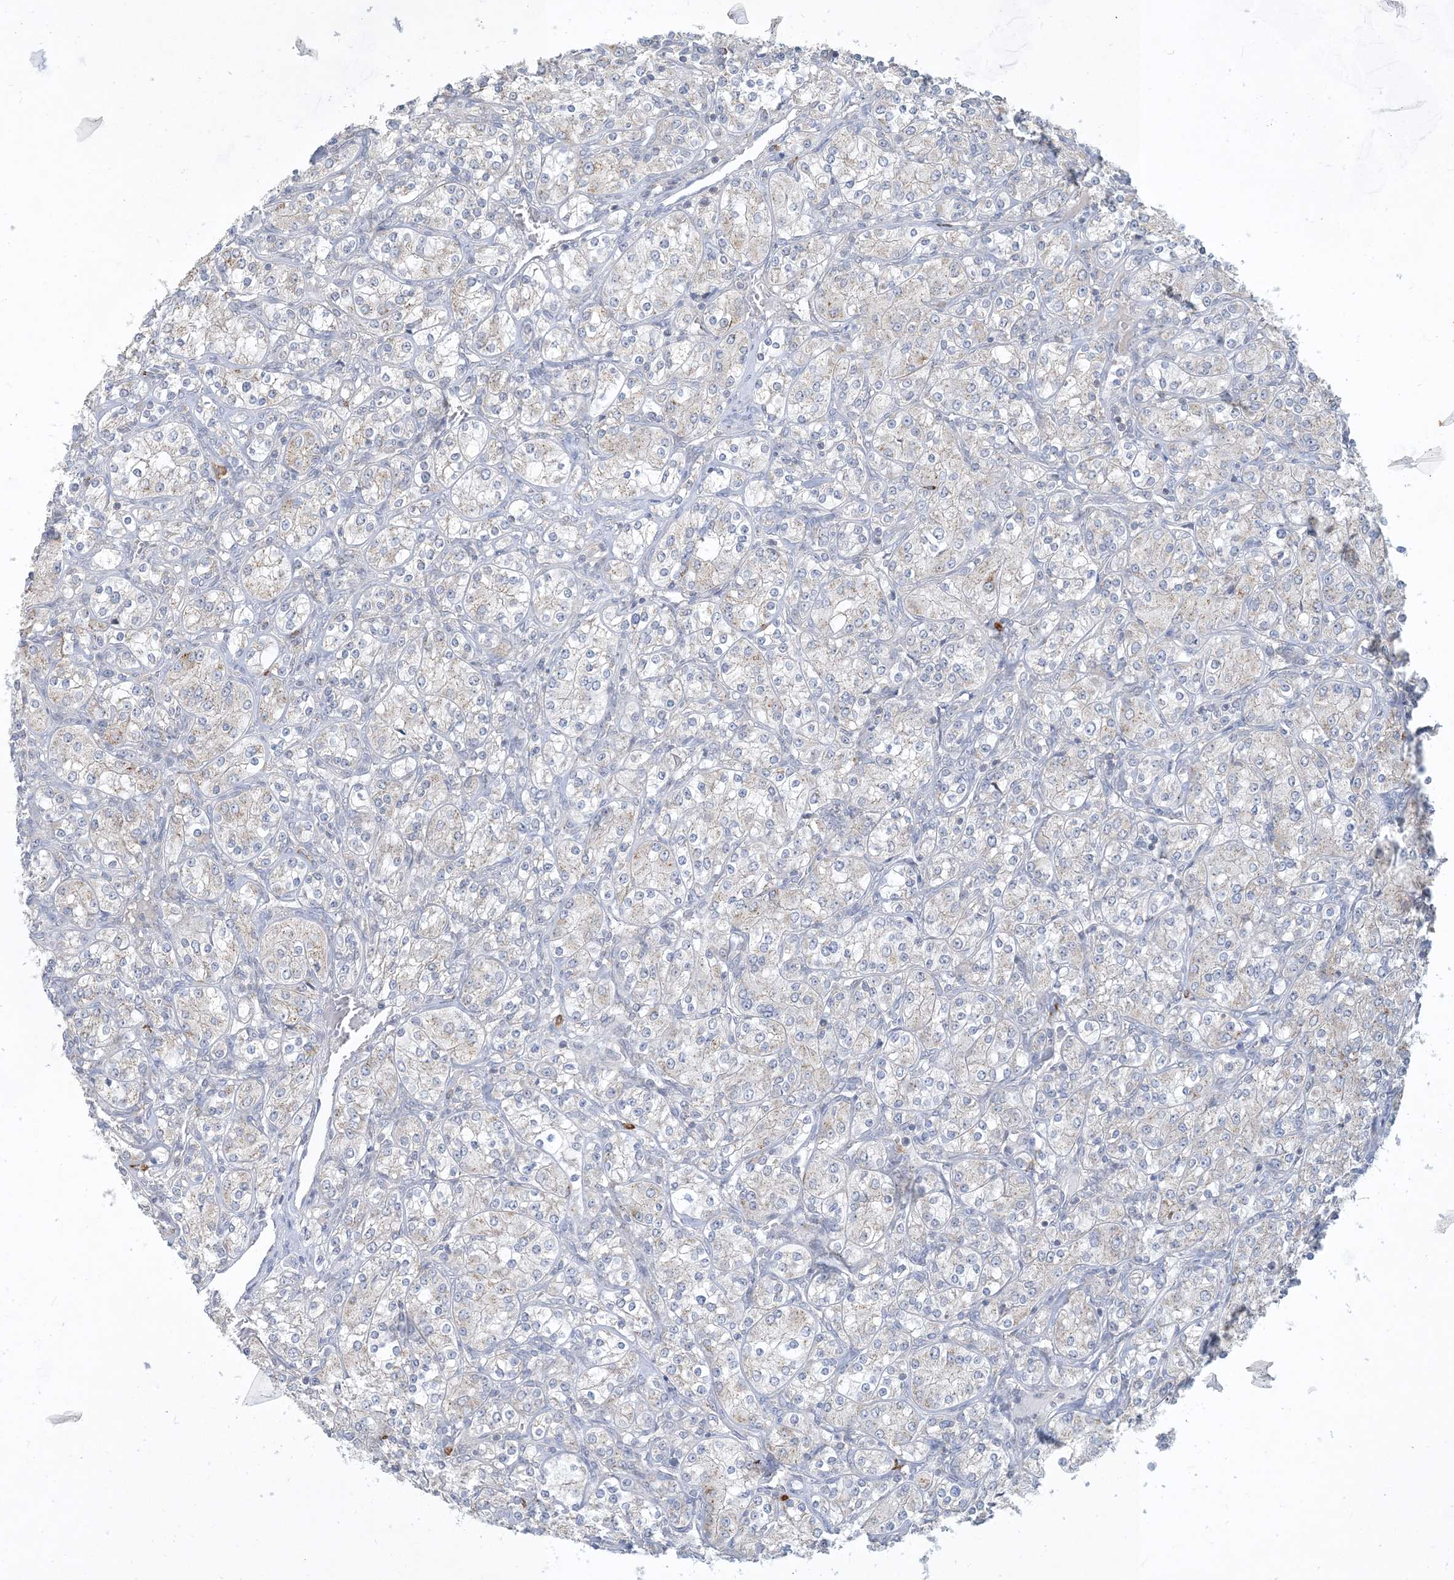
{"staining": {"intensity": "negative", "quantity": "none", "location": "none"}, "tissue": "renal cancer", "cell_type": "Tumor cells", "image_type": "cancer", "snomed": [{"axis": "morphology", "description": "Adenocarcinoma, NOS"}, {"axis": "topography", "description": "Kidney"}], "caption": "This micrograph is of renal cancer (adenocarcinoma) stained with immunohistochemistry to label a protein in brown with the nuclei are counter-stained blue. There is no expression in tumor cells.", "gene": "CCDC14", "patient": {"sex": "male", "age": 77}}